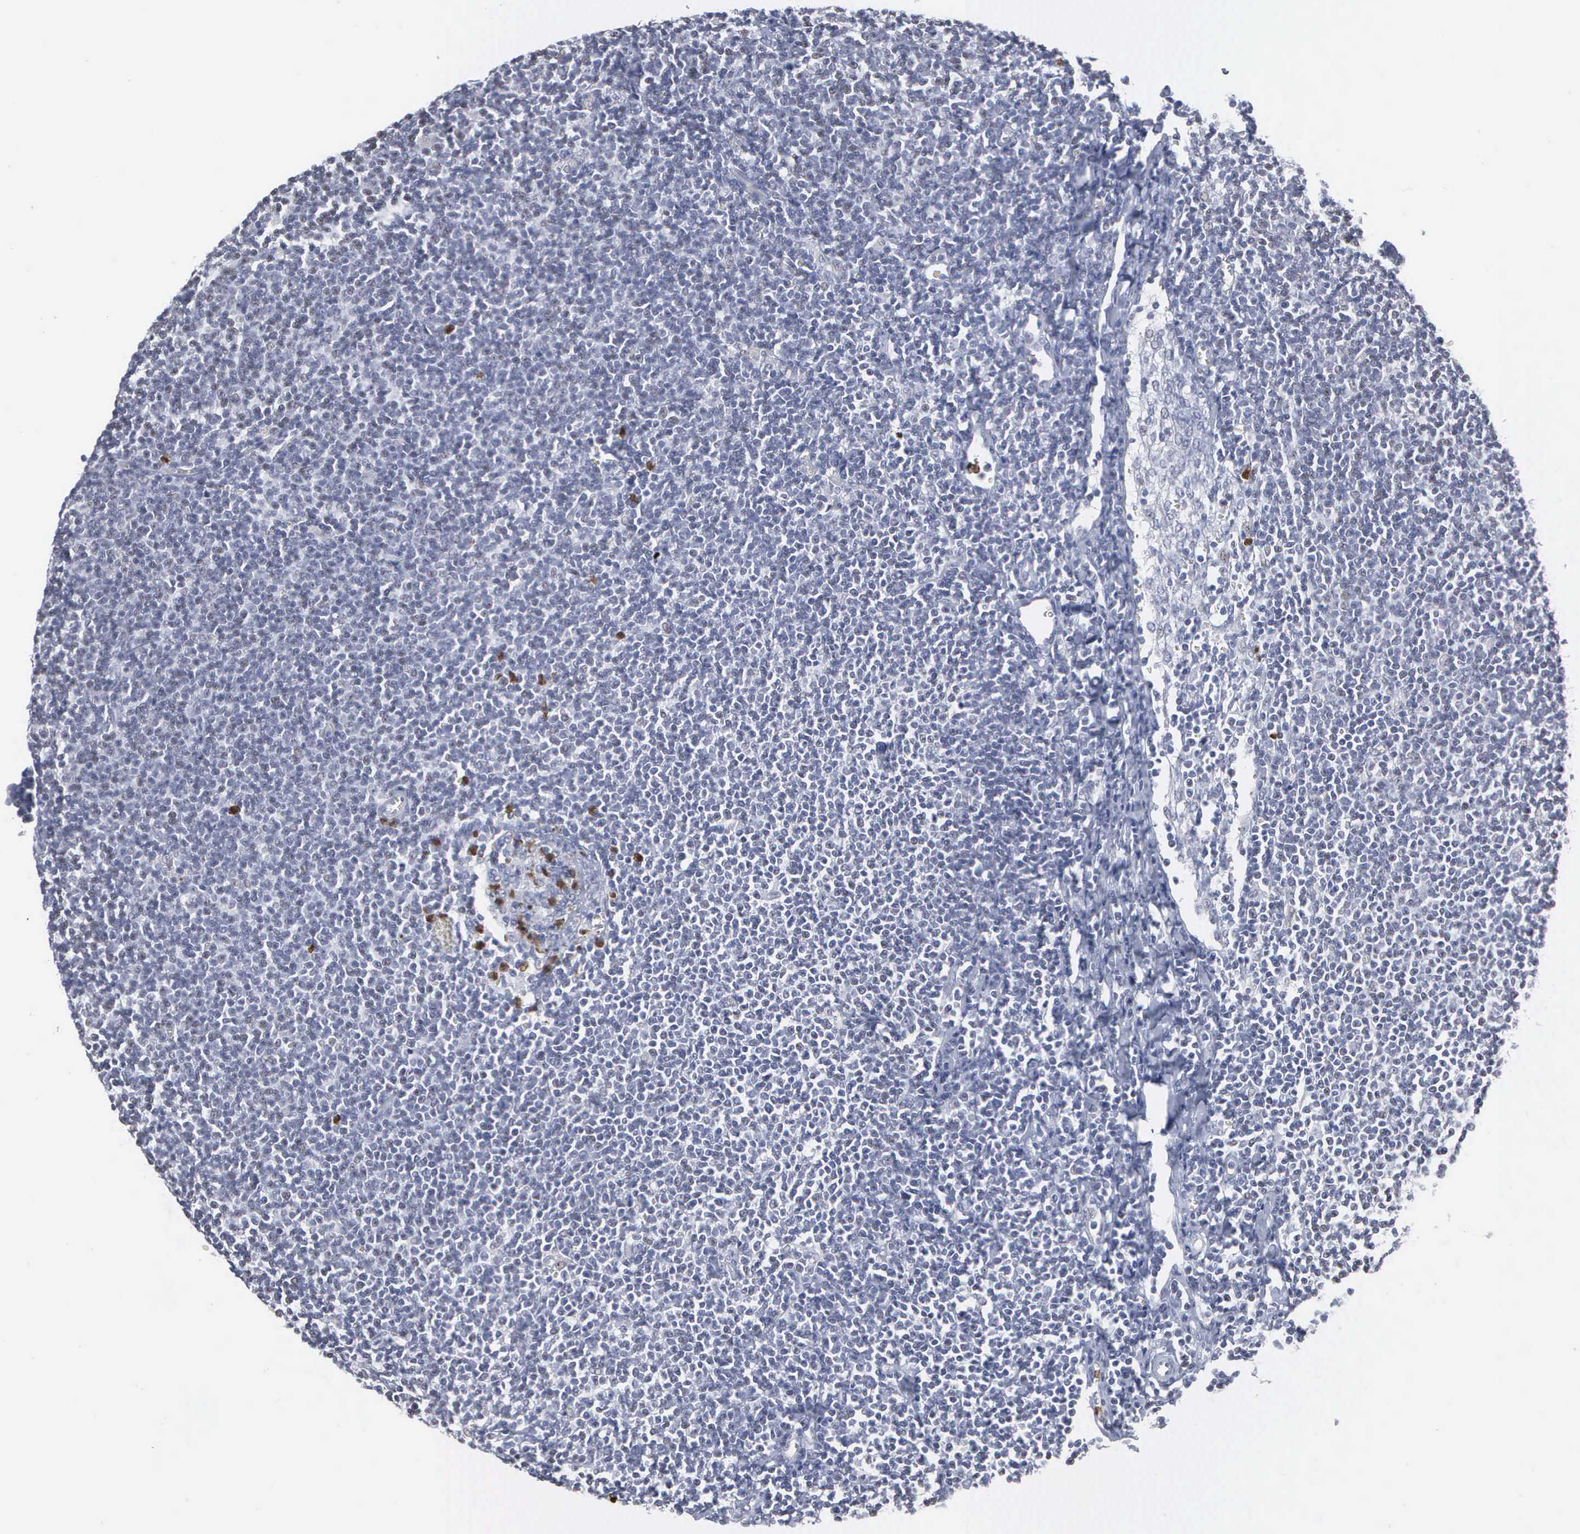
{"staining": {"intensity": "negative", "quantity": "none", "location": "none"}, "tissue": "lymphoma", "cell_type": "Tumor cells", "image_type": "cancer", "snomed": [{"axis": "morphology", "description": "Malignant lymphoma, non-Hodgkin's type, Low grade"}, {"axis": "topography", "description": "Lymph node"}], "caption": "IHC histopathology image of neoplastic tissue: lymphoma stained with DAB (3,3'-diaminobenzidine) reveals no significant protein staining in tumor cells.", "gene": "SPIN3", "patient": {"sex": "male", "age": 65}}